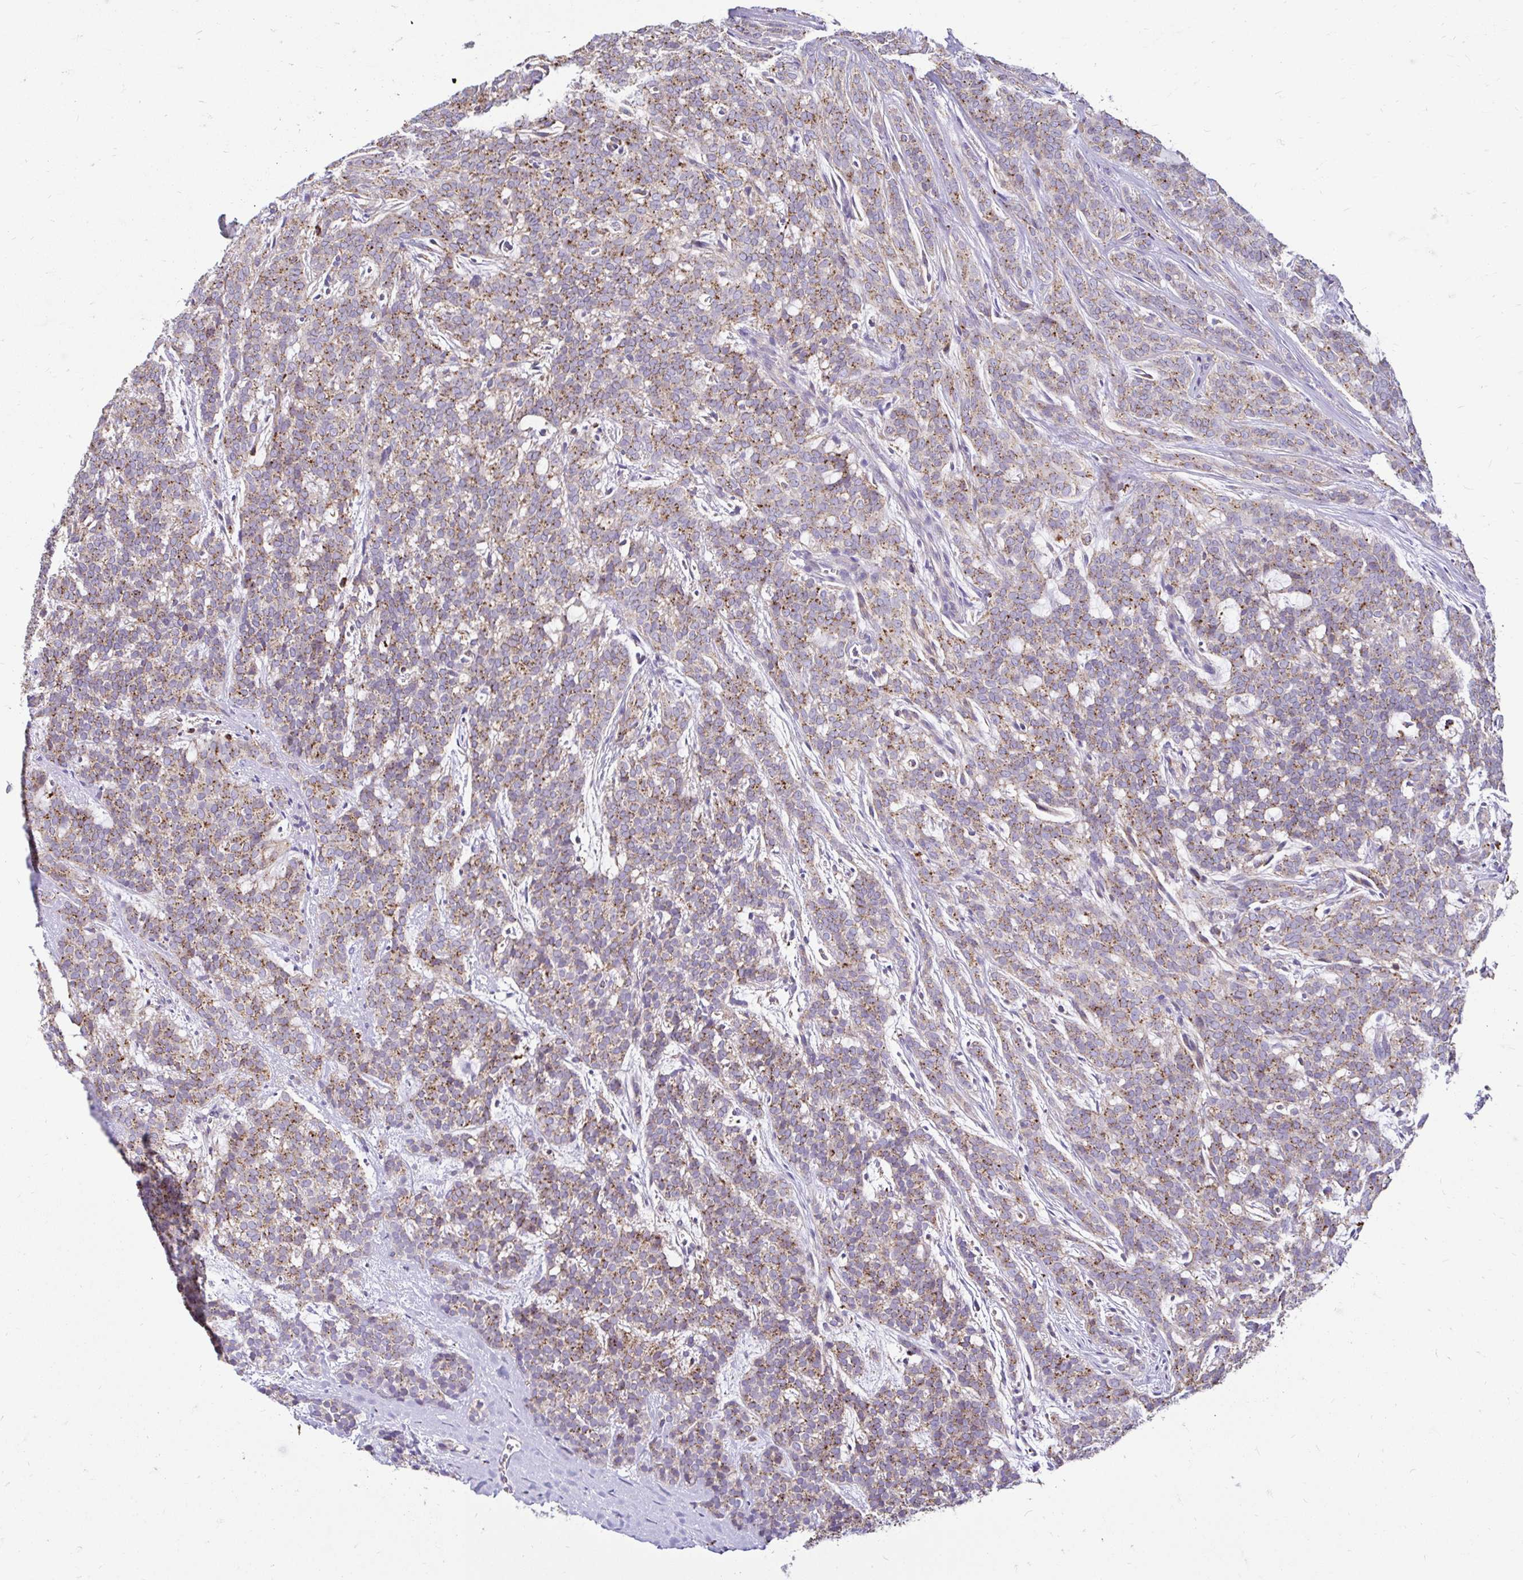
{"staining": {"intensity": "moderate", "quantity": "25%-75%", "location": "cytoplasmic/membranous"}, "tissue": "head and neck cancer", "cell_type": "Tumor cells", "image_type": "cancer", "snomed": [{"axis": "morphology", "description": "Normal tissue, NOS"}, {"axis": "morphology", "description": "Adenocarcinoma, NOS"}, {"axis": "topography", "description": "Oral tissue"}, {"axis": "topography", "description": "Head-Neck"}], "caption": "An IHC histopathology image of tumor tissue is shown. Protein staining in brown highlights moderate cytoplasmic/membranous positivity in head and neck cancer (adenocarcinoma) within tumor cells.", "gene": "FUCA1", "patient": {"sex": "female", "age": 57}}